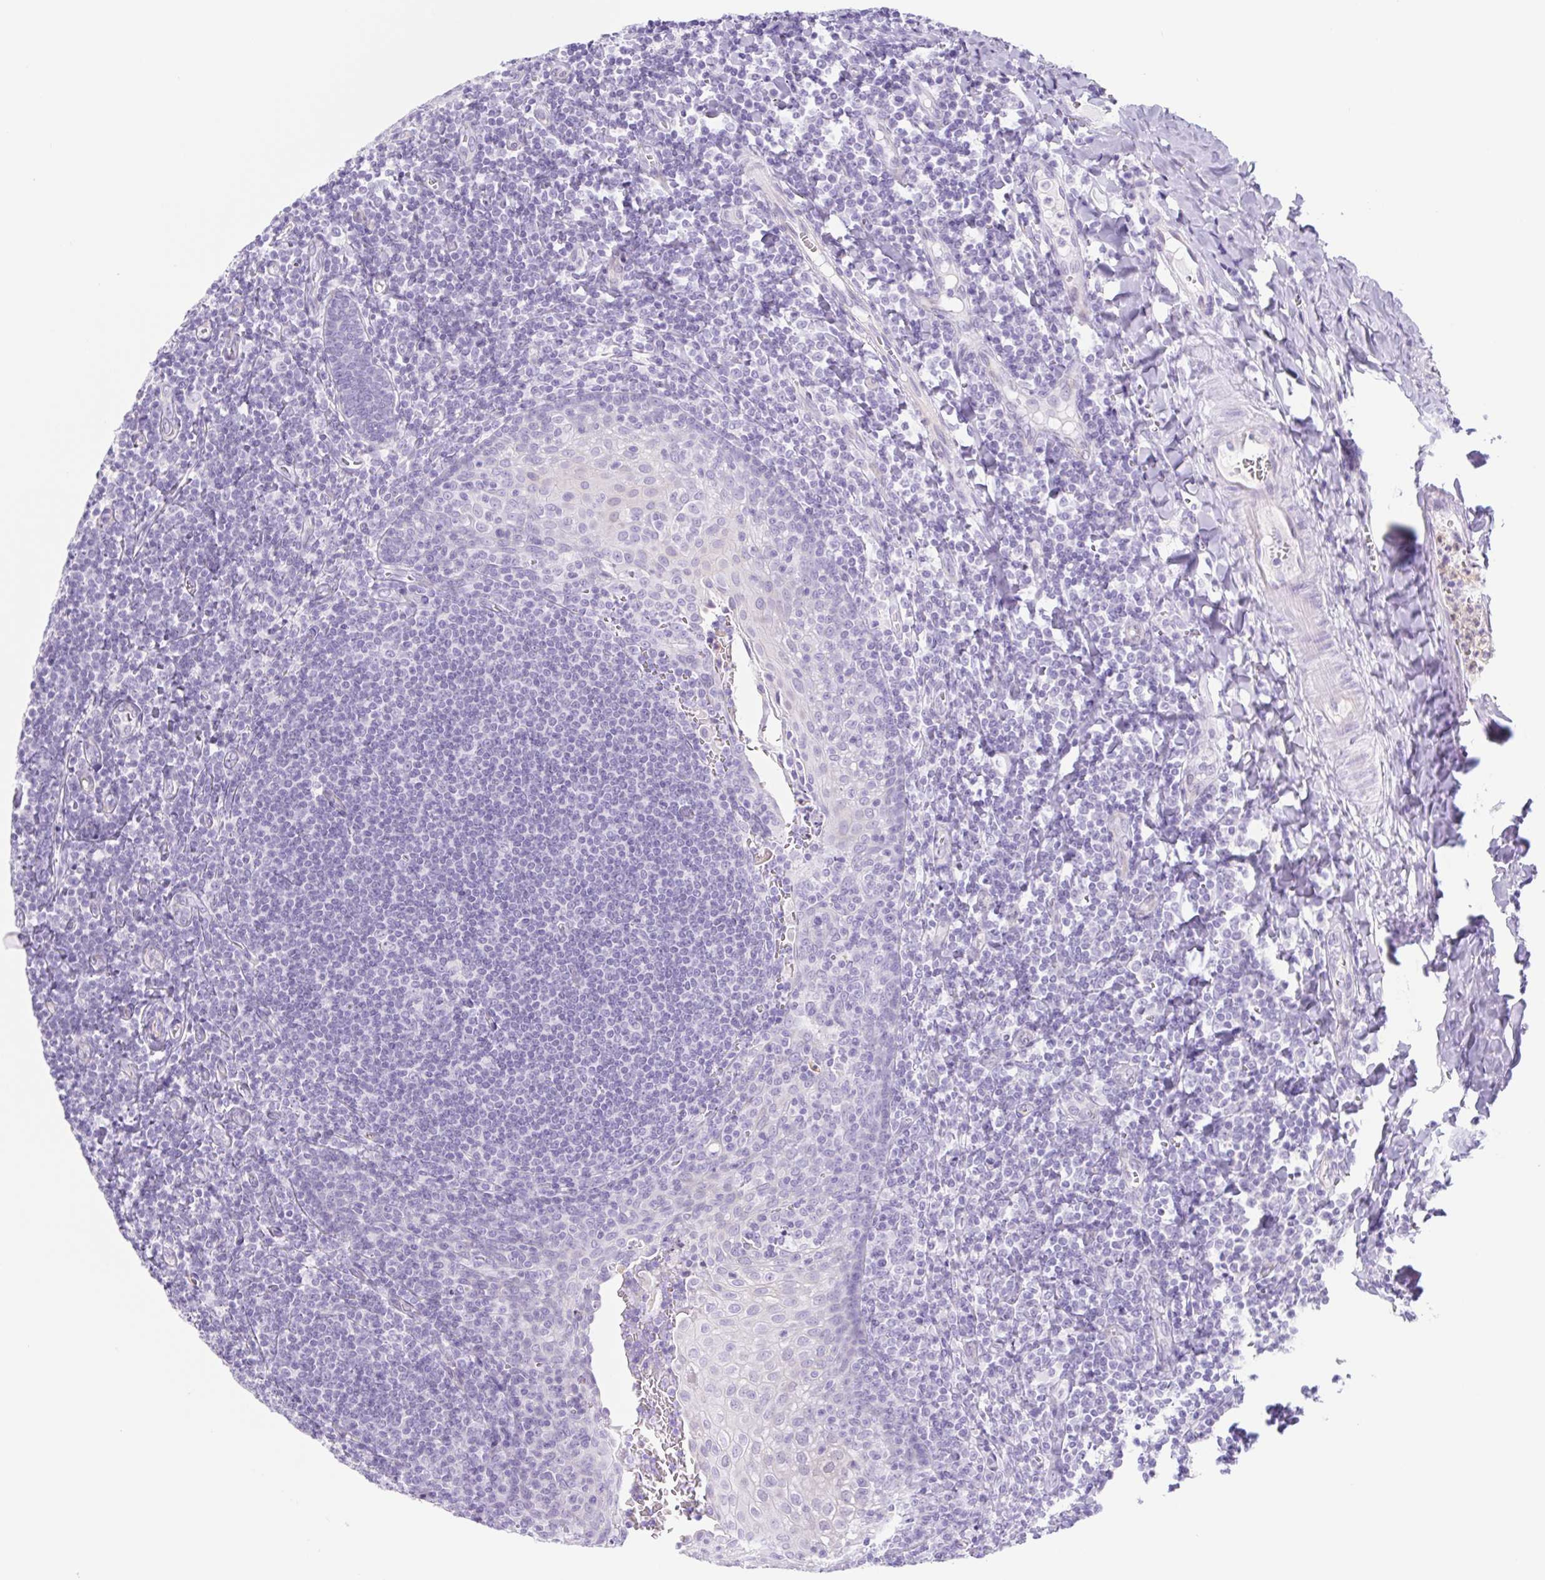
{"staining": {"intensity": "negative", "quantity": "none", "location": "none"}, "tissue": "tonsil", "cell_type": "Germinal center cells", "image_type": "normal", "snomed": [{"axis": "morphology", "description": "Normal tissue, NOS"}, {"axis": "morphology", "description": "Inflammation, NOS"}, {"axis": "topography", "description": "Tonsil"}], "caption": "Immunohistochemical staining of benign human tonsil reveals no significant staining in germinal center cells. (Stains: DAB immunohistochemistry (IHC) with hematoxylin counter stain, Microscopy: brightfield microscopy at high magnification).", "gene": "CYP21A2", "patient": {"sex": "female", "age": 31}}